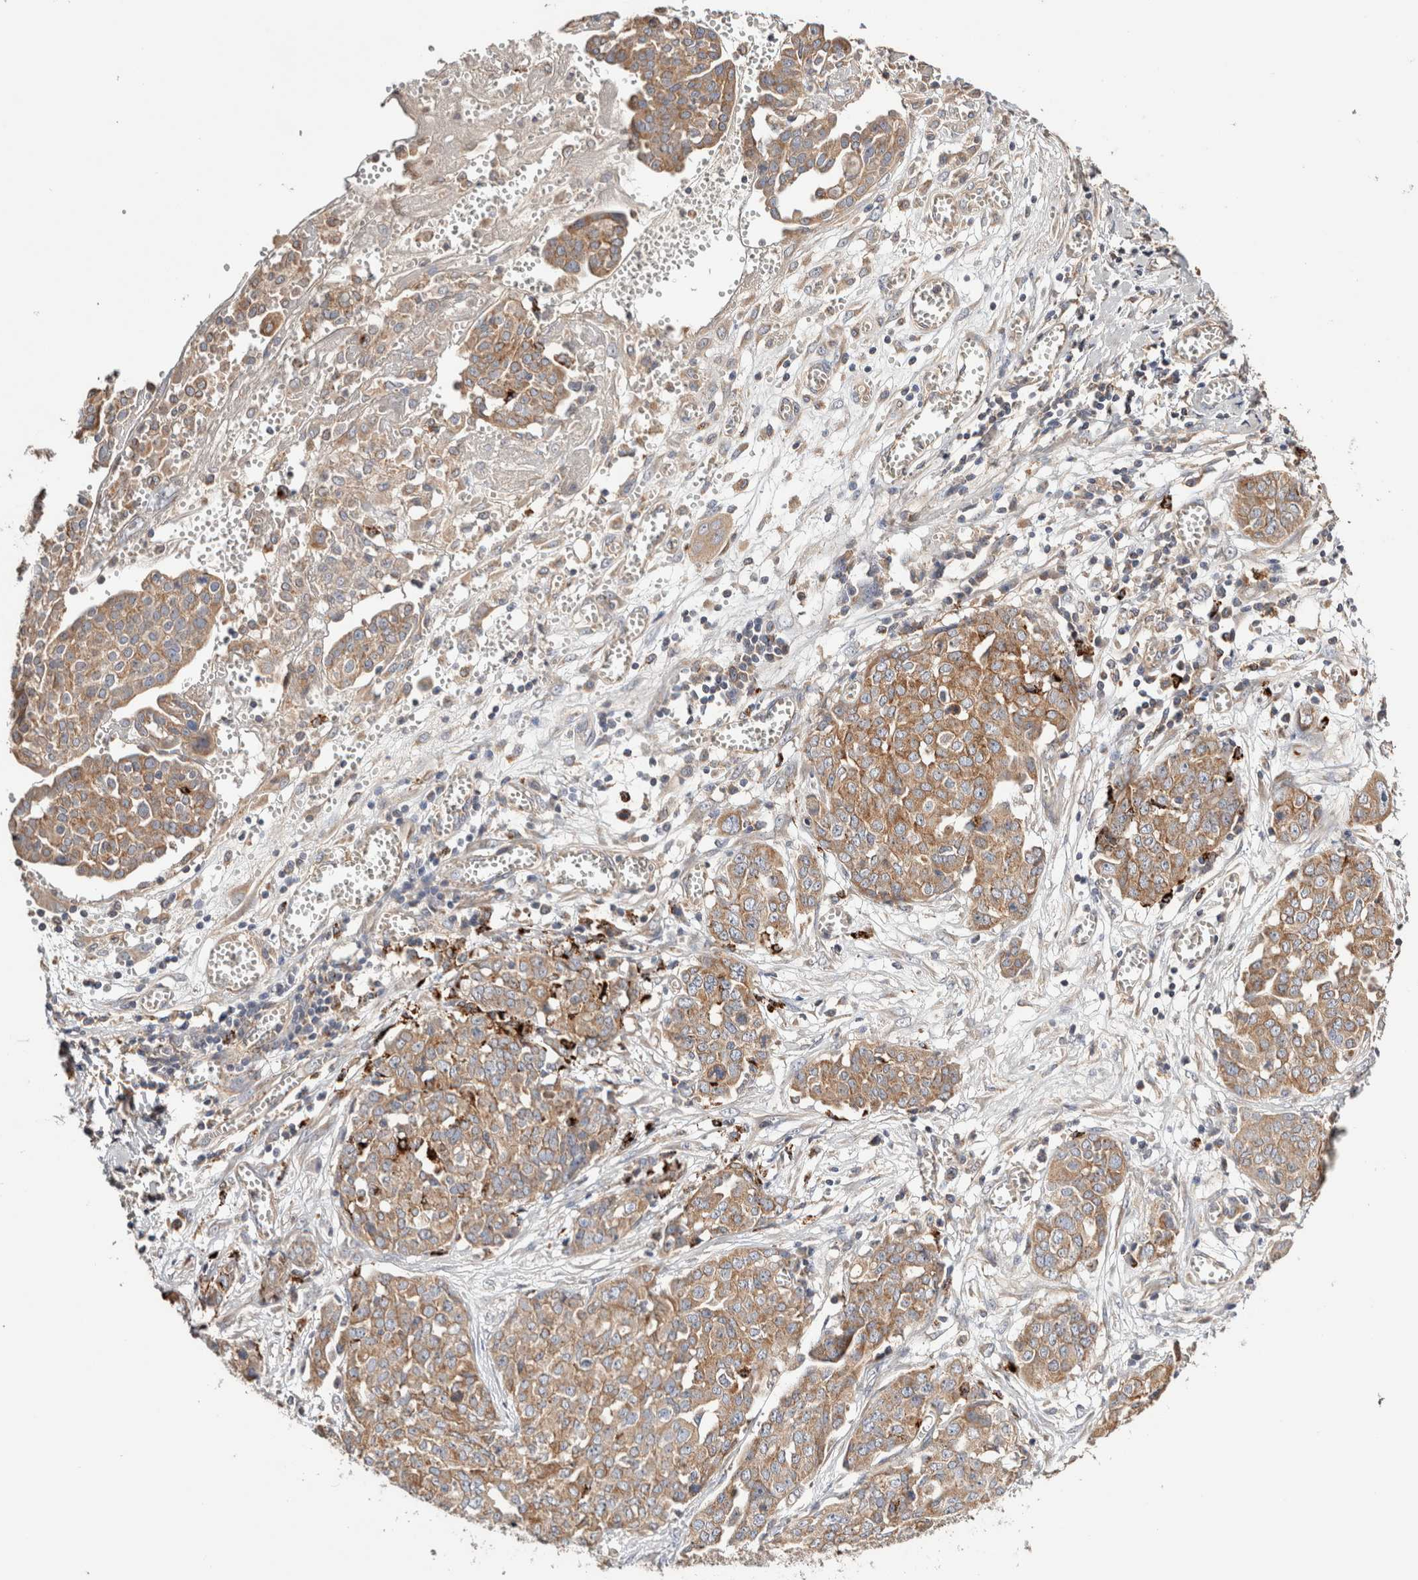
{"staining": {"intensity": "moderate", "quantity": ">75%", "location": "cytoplasmic/membranous"}, "tissue": "ovarian cancer", "cell_type": "Tumor cells", "image_type": "cancer", "snomed": [{"axis": "morphology", "description": "Cystadenocarcinoma, serous, NOS"}, {"axis": "topography", "description": "Soft tissue"}, {"axis": "topography", "description": "Ovary"}], "caption": "Immunohistochemistry (IHC) of serous cystadenocarcinoma (ovarian) demonstrates medium levels of moderate cytoplasmic/membranous staining in about >75% of tumor cells.", "gene": "B3GNTL1", "patient": {"sex": "female", "age": 57}}